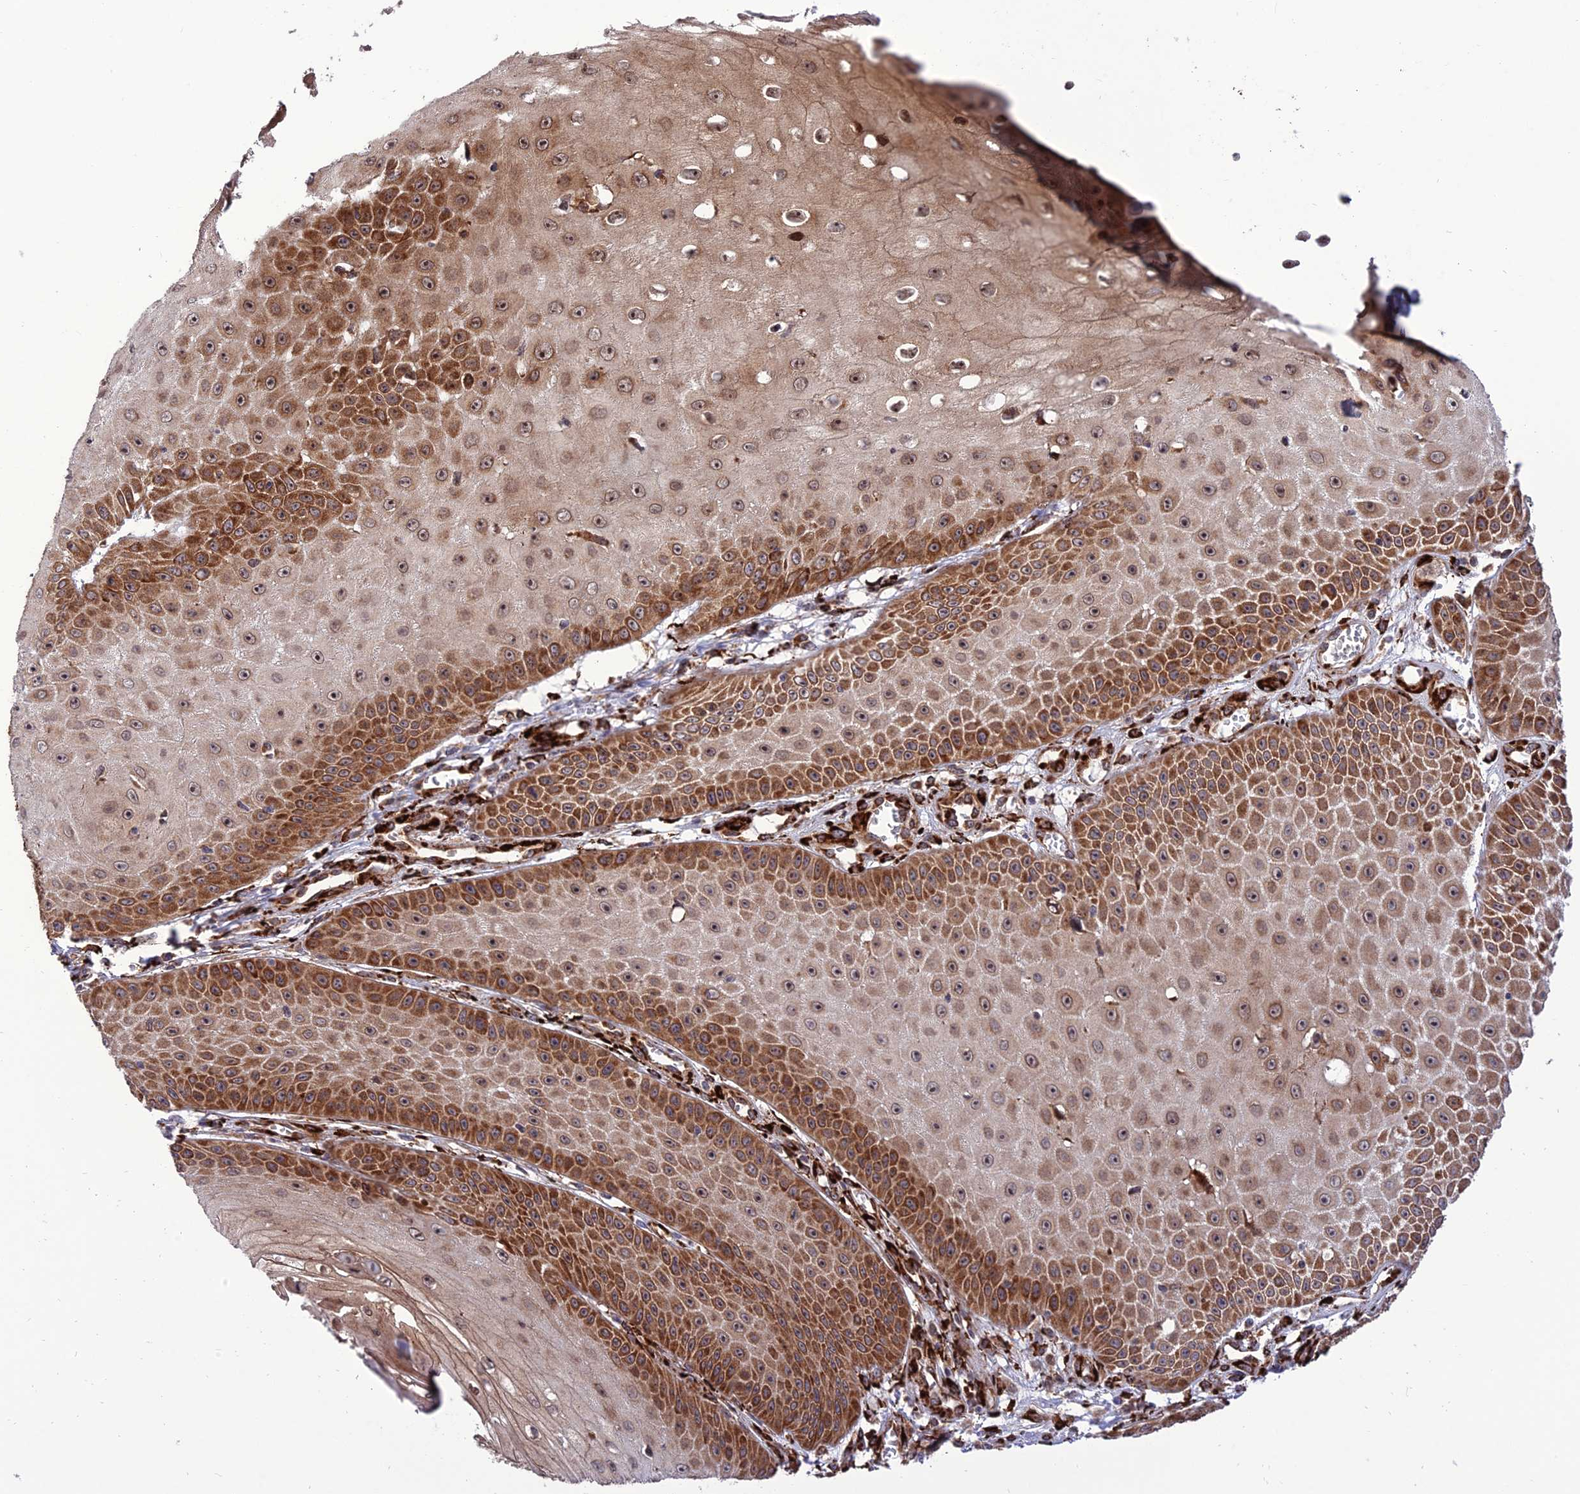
{"staining": {"intensity": "strong", "quantity": "25%-75%", "location": "cytoplasmic/membranous,nuclear"}, "tissue": "skin cancer", "cell_type": "Tumor cells", "image_type": "cancer", "snomed": [{"axis": "morphology", "description": "Squamous cell carcinoma, NOS"}, {"axis": "topography", "description": "Skin"}], "caption": "Skin cancer tissue shows strong cytoplasmic/membranous and nuclear positivity in approximately 25%-75% of tumor cells, visualized by immunohistochemistry. (Brightfield microscopy of DAB IHC at high magnification).", "gene": "CRTAP", "patient": {"sex": "male", "age": 70}}